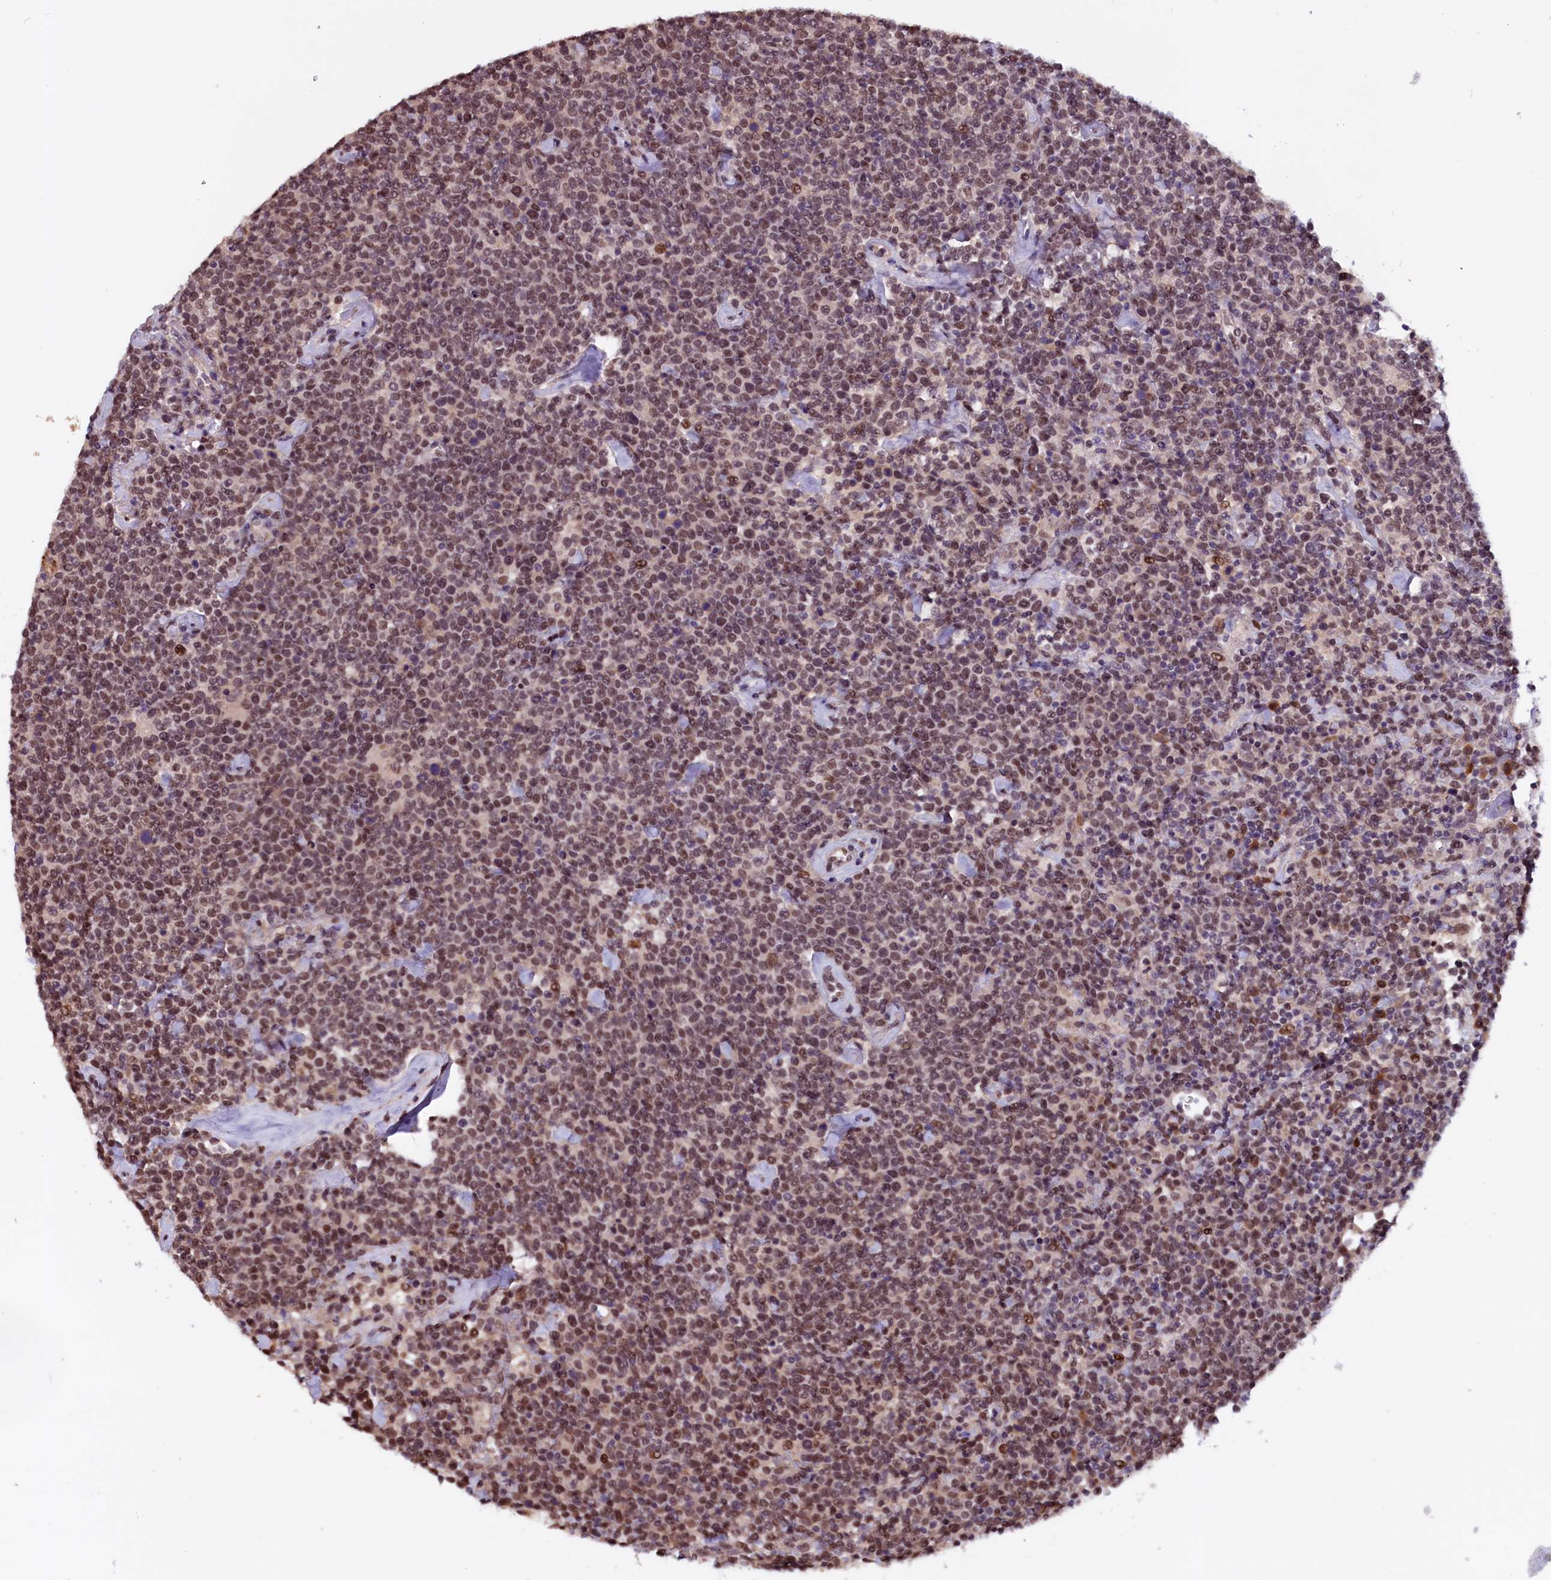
{"staining": {"intensity": "moderate", "quantity": ">75%", "location": "nuclear"}, "tissue": "lymphoma", "cell_type": "Tumor cells", "image_type": "cancer", "snomed": [{"axis": "morphology", "description": "Malignant lymphoma, non-Hodgkin's type, High grade"}, {"axis": "topography", "description": "Lymph node"}], "caption": "This is an image of immunohistochemistry (IHC) staining of malignant lymphoma, non-Hodgkin's type (high-grade), which shows moderate expression in the nuclear of tumor cells.", "gene": "RNMT", "patient": {"sex": "male", "age": 61}}